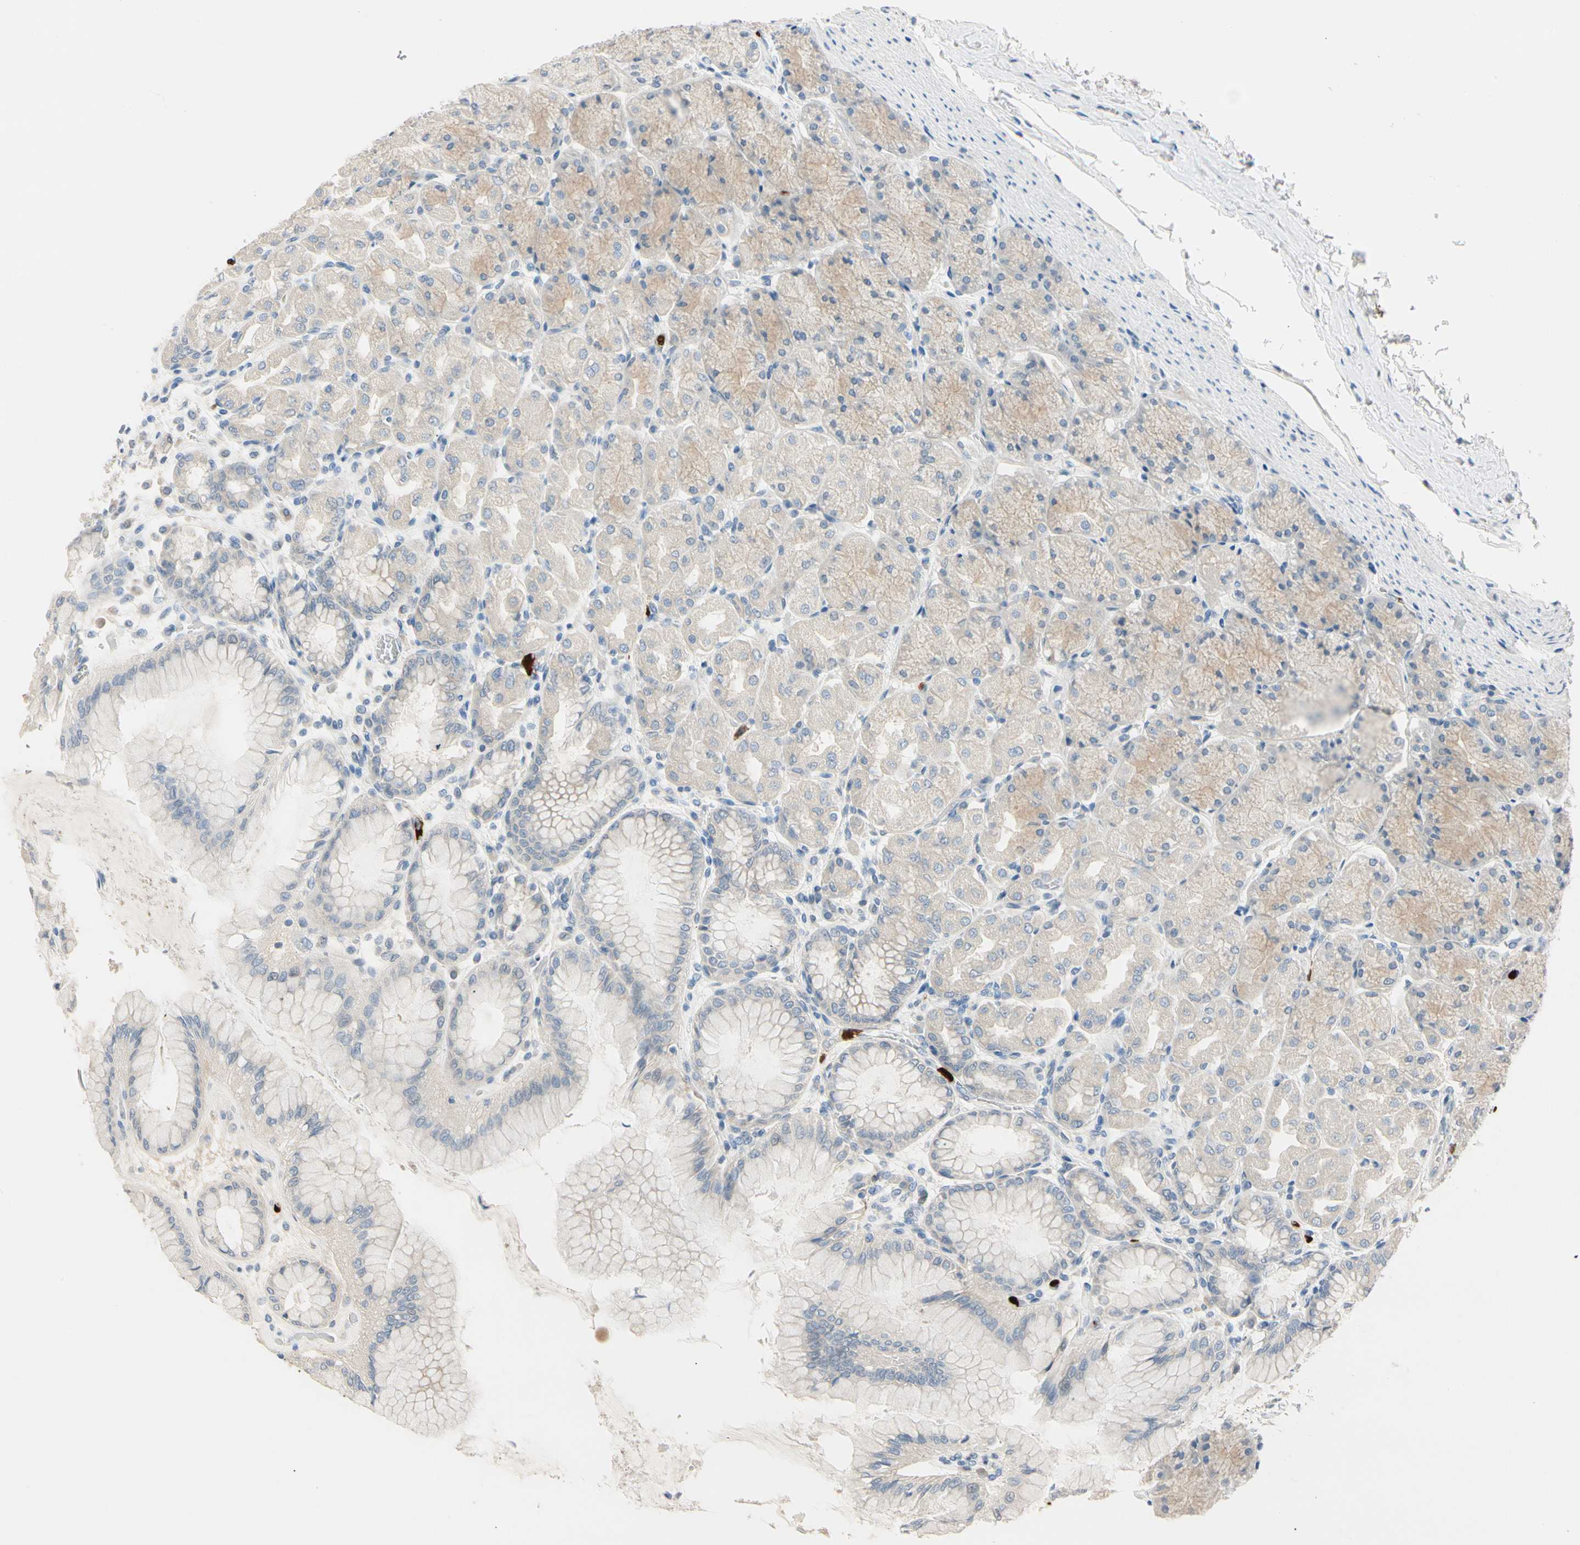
{"staining": {"intensity": "weak", "quantity": "25%-75%", "location": "cytoplasmic/membranous"}, "tissue": "stomach", "cell_type": "Glandular cells", "image_type": "normal", "snomed": [{"axis": "morphology", "description": "Normal tissue, NOS"}, {"axis": "topography", "description": "Stomach, upper"}], "caption": "A photomicrograph of human stomach stained for a protein reveals weak cytoplasmic/membranous brown staining in glandular cells. The staining was performed using DAB (3,3'-diaminobenzidine), with brown indicating positive protein expression. Nuclei are stained blue with hematoxylin.", "gene": "TRAF5", "patient": {"sex": "female", "age": 56}}